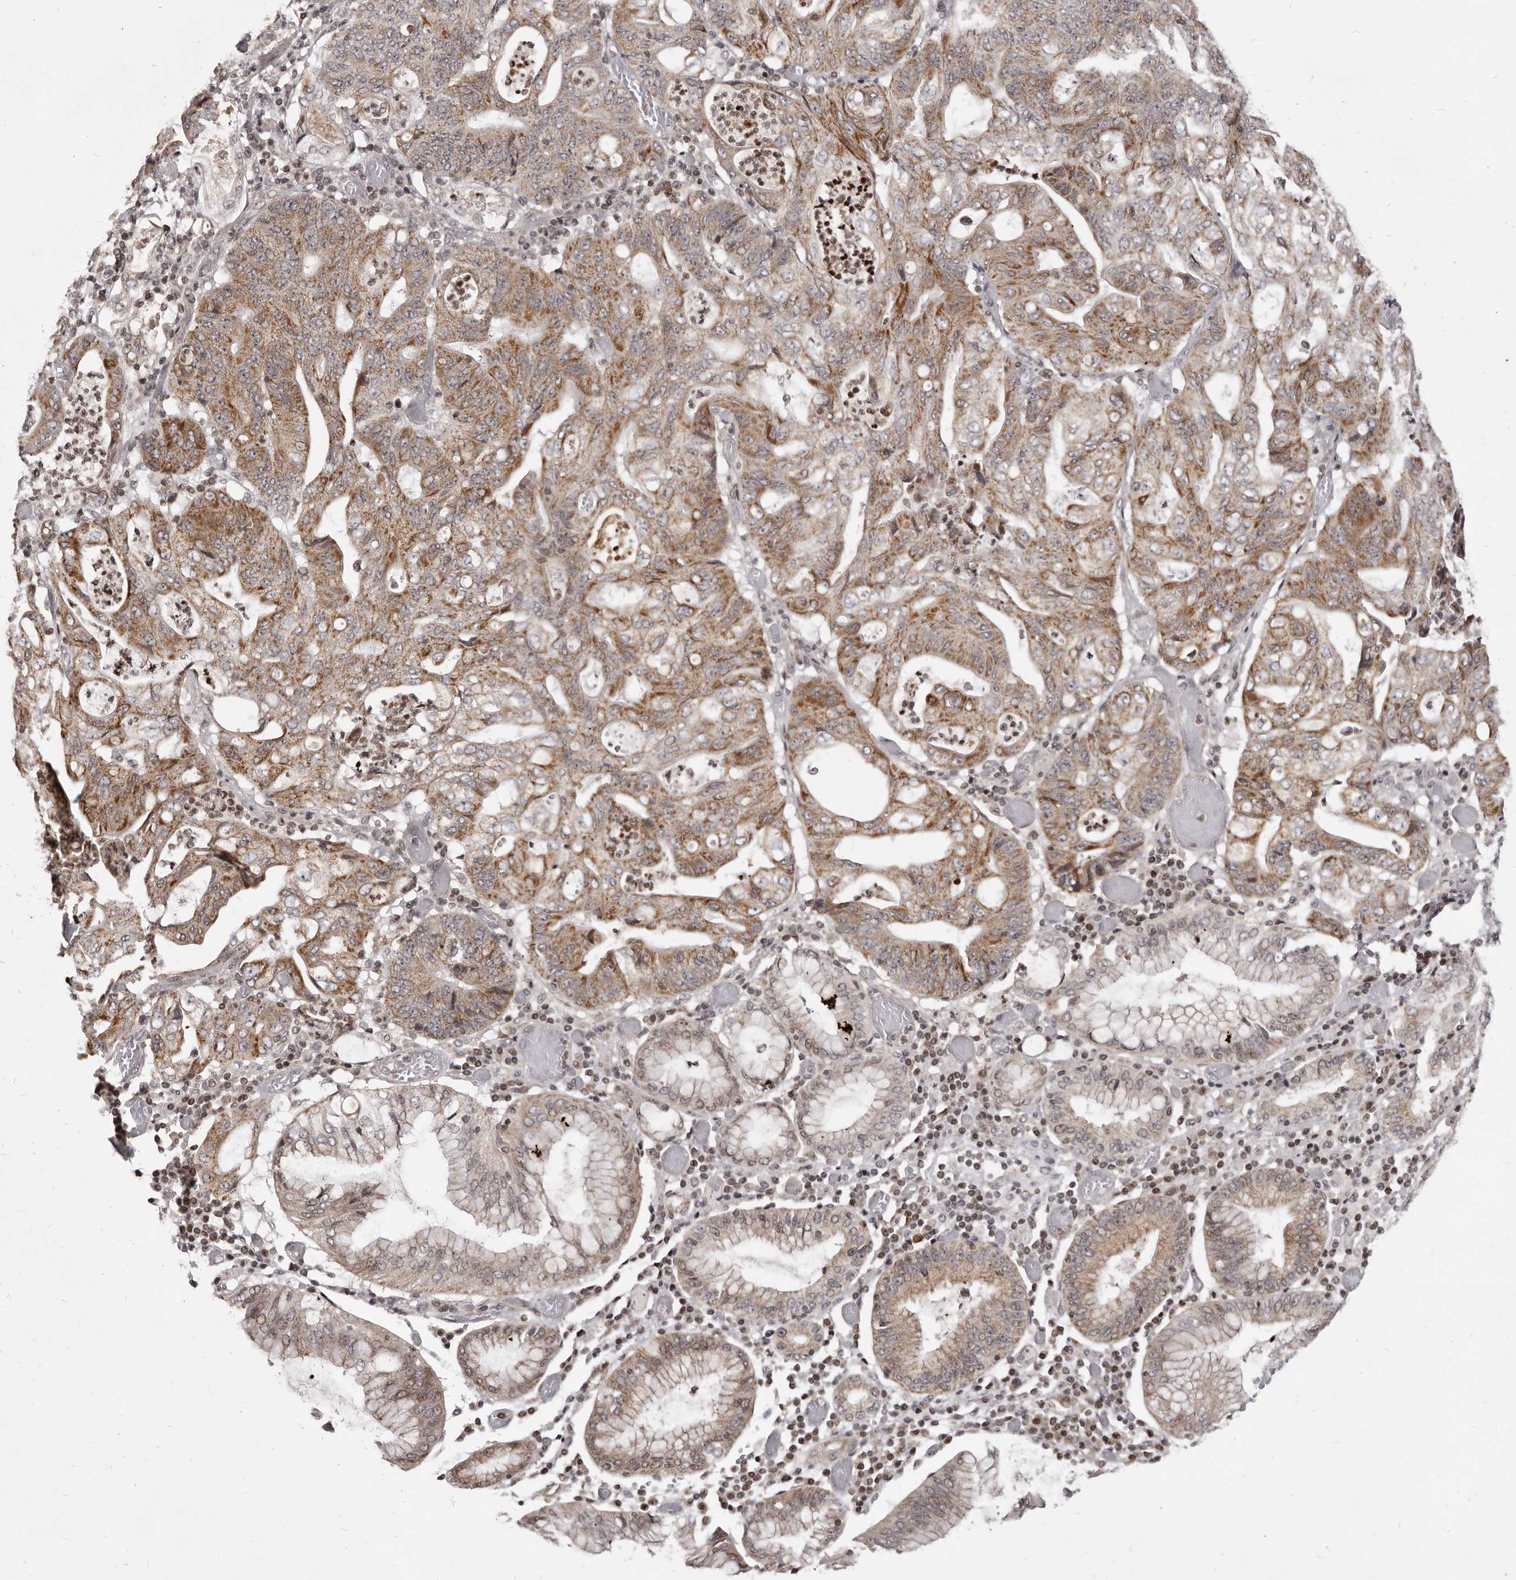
{"staining": {"intensity": "moderate", "quantity": ">75%", "location": "cytoplasmic/membranous"}, "tissue": "stomach cancer", "cell_type": "Tumor cells", "image_type": "cancer", "snomed": [{"axis": "morphology", "description": "Adenocarcinoma, NOS"}, {"axis": "topography", "description": "Stomach"}], "caption": "Immunohistochemistry (DAB) staining of human stomach cancer exhibits moderate cytoplasmic/membranous protein positivity in approximately >75% of tumor cells.", "gene": "THUMPD1", "patient": {"sex": "female", "age": 73}}